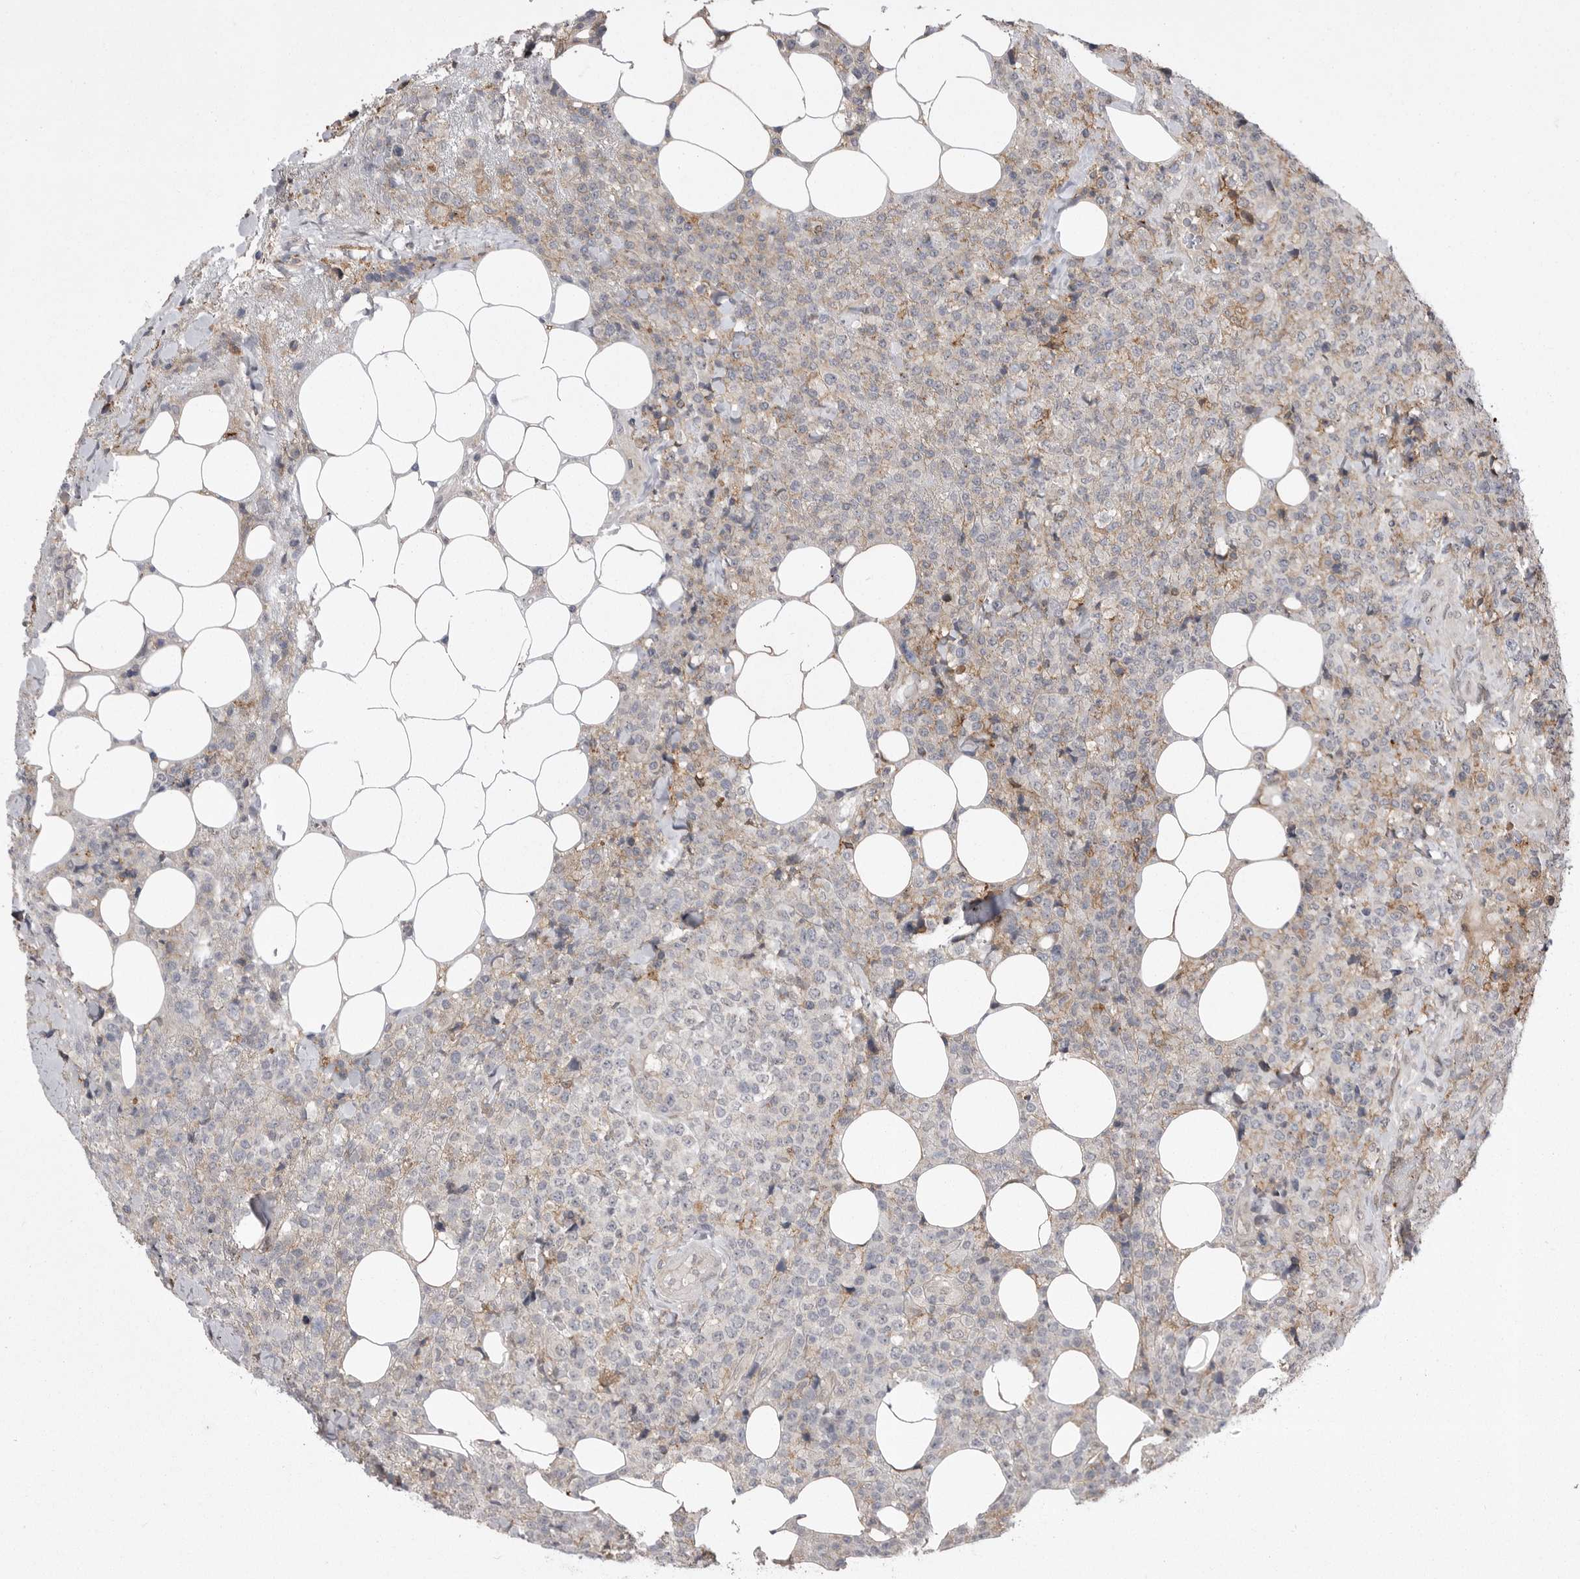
{"staining": {"intensity": "negative", "quantity": "none", "location": "none"}, "tissue": "lymphoma", "cell_type": "Tumor cells", "image_type": "cancer", "snomed": [{"axis": "morphology", "description": "Malignant lymphoma, non-Hodgkin's type, High grade"}, {"axis": "topography", "description": "Lymph node"}], "caption": "Human lymphoma stained for a protein using IHC displays no expression in tumor cells.", "gene": "ABL1", "patient": {"sex": "male", "age": 13}}